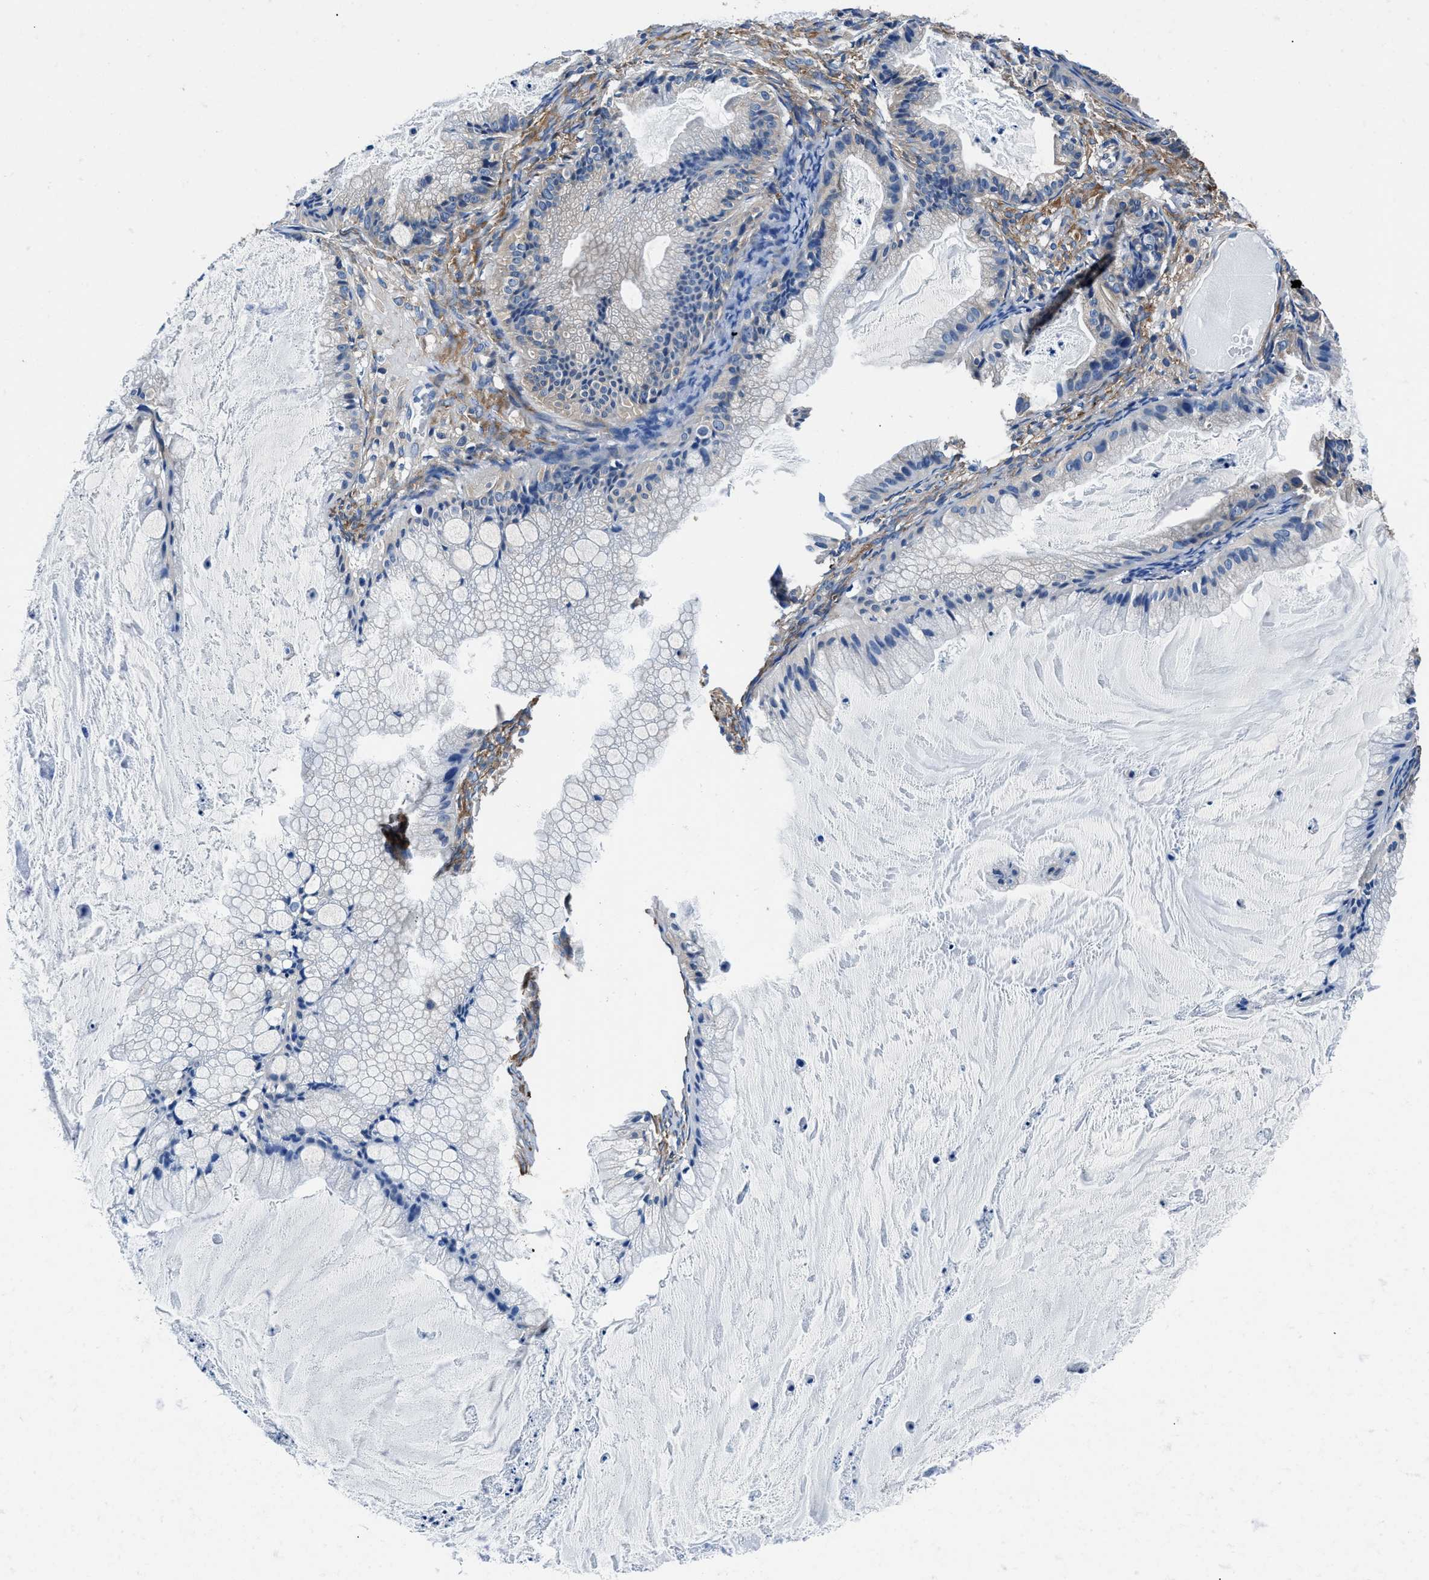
{"staining": {"intensity": "negative", "quantity": "none", "location": "none"}, "tissue": "ovarian cancer", "cell_type": "Tumor cells", "image_type": "cancer", "snomed": [{"axis": "morphology", "description": "Cystadenocarcinoma, mucinous, NOS"}, {"axis": "topography", "description": "Ovary"}], "caption": "The IHC image has no significant expression in tumor cells of ovarian mucinous cystadenocarcinoma tissue.", "gene": "NEU1", "patient": {"sex": "female", "age": 57}}